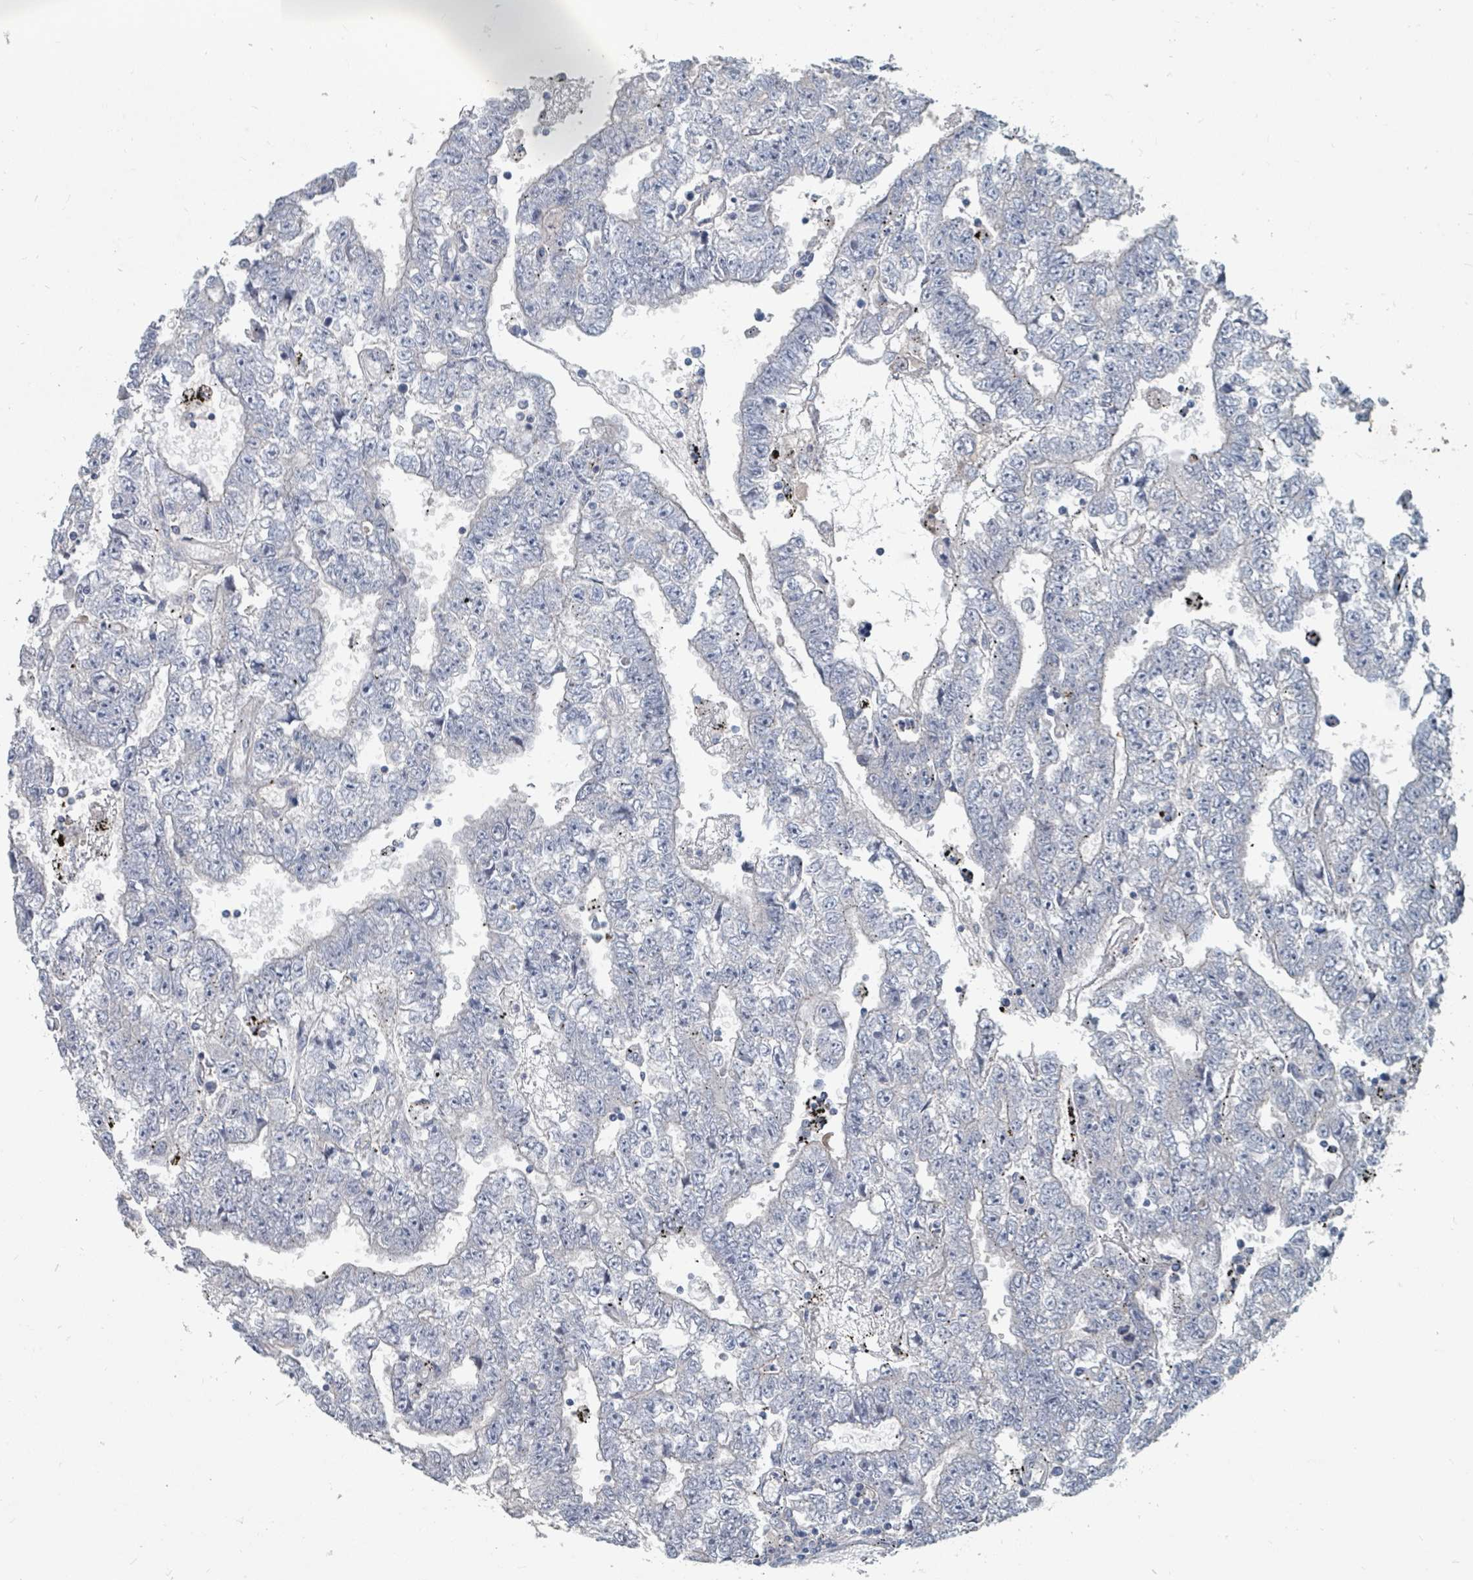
{"staining": {"intensity": "negative", "quantity": "none", "location": "none"}, "tissue": "testis cancer", "cell_type": "Tumor cells", "image_type": "cancer", "snomed": [{"axis": "morphology", "description": "Carcinoma, Embryonal, NOS"}, {"axis": "topography", "description": "Testis"}], "caption": "An immunohistochemistry (IHC) image of embryonal carcinoma (testis) is shown. There is no staining in tumor cells of embryonal carcinoma (testis).", "gene": "ARGFX", "patient": {"sex": "male", "age": 25}}